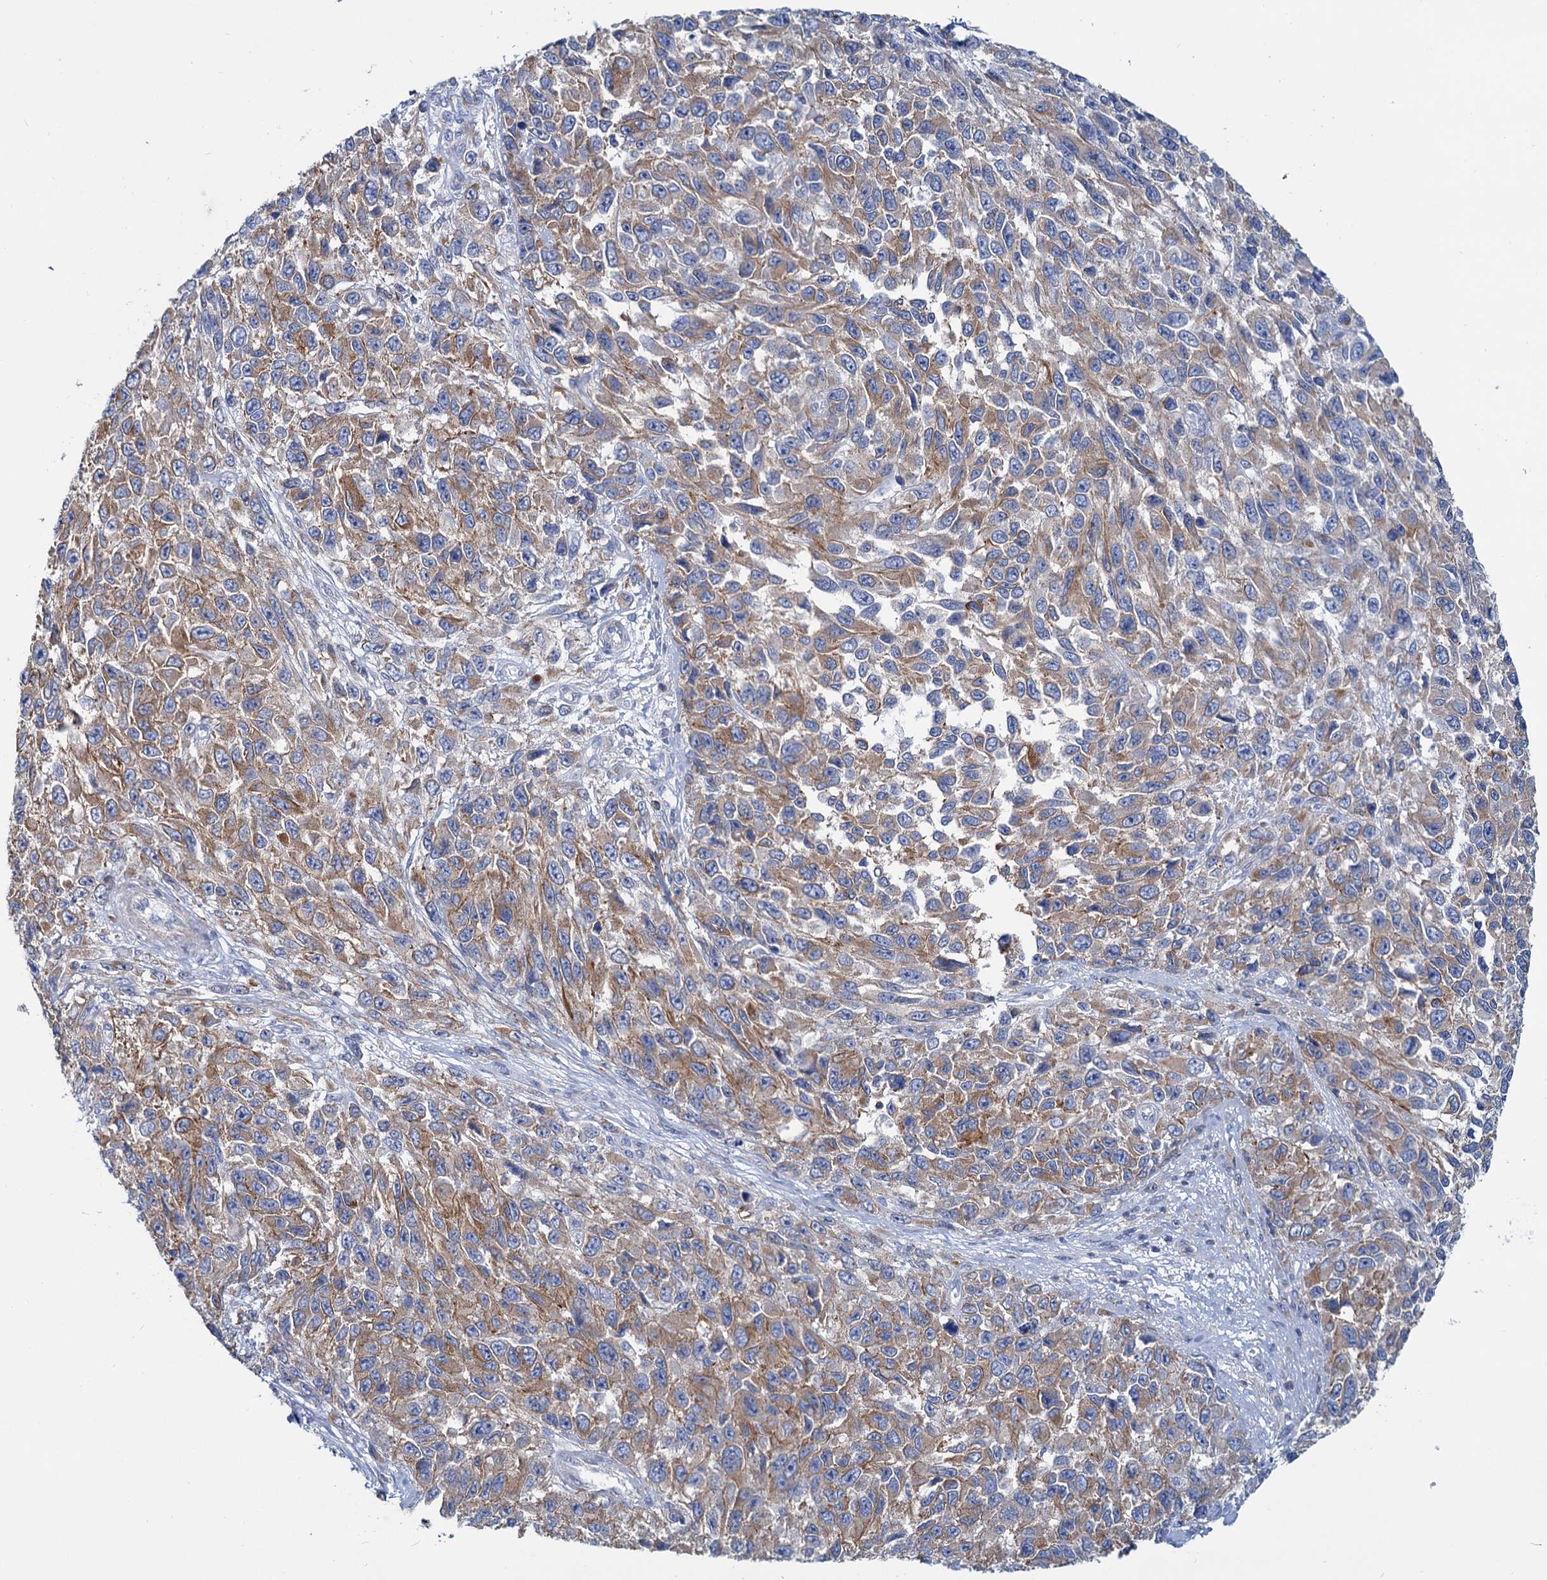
{"staining": {"intensity": "moderate", "quantity": ">75%", "location": "cytoplasmic/membranous"}, "tissue": "melanoma", "cell_type": "Tumor cells", "image_type": "cancer", "snomed": [{"axis": "morphology", "description": "Normal tissue, NOS"}, {"axis": "morphology", "description": "Malignant melanoma, NOS"}, {"axis": "topography", "description": "Skin"}], "caption": "The image displays staining of malignant melanoma, revealing moderate cytoplasmic/membranous protein staining (brown color) within tumor cells. Using DAB (brown) and hematoxylin (blue) stains, captured at high magnification using brightfield microscopy.", "gene": "LRCH4", "patient": {"sex": "female", "age": 96}}